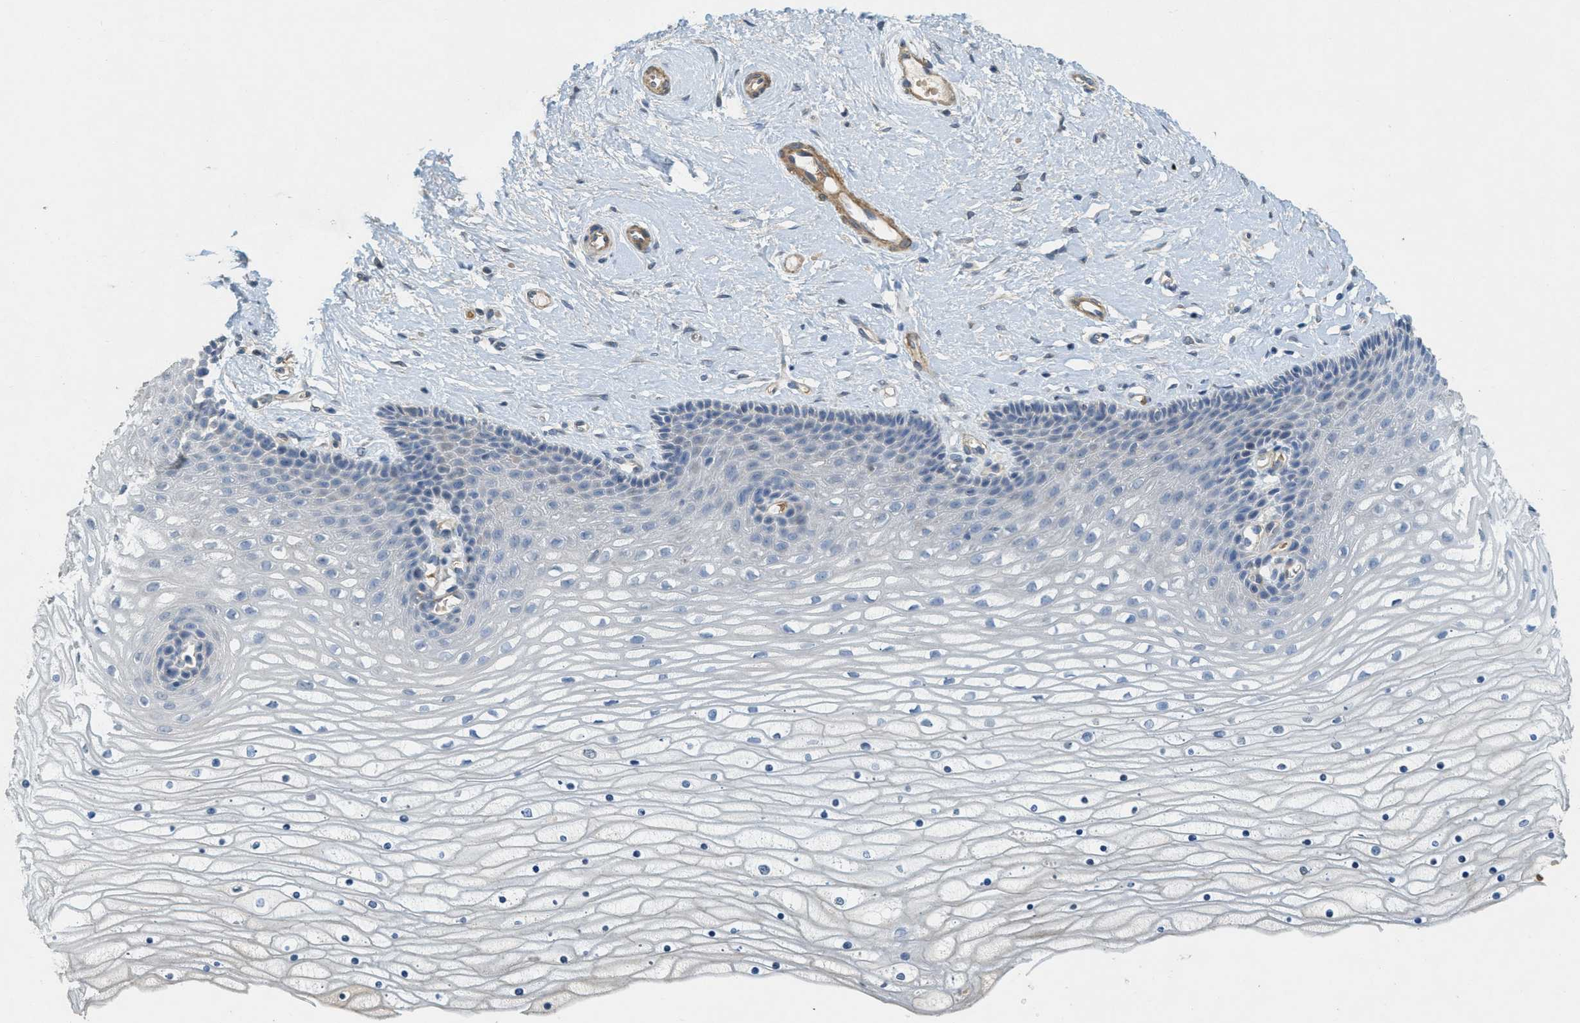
{"staining": {"intensity": "moderate", "quantity": ">75%", "location": "cytoplasmic/membranous"}, "tissue": "cervix", "cell_type": "Glandular cells", "image_type": "normal", "snomed": [{"axis": "morphology", "description": "Normal tissue, NOS"}, {"axis": "topography", "description": "Cervix"}], "caption": "Normal cervix displays moderate cytoplasmic/membranous staining in about >75% of glandular cells.", "gene": "MRS2", "patient": {"sex": "female", "age": 39}}